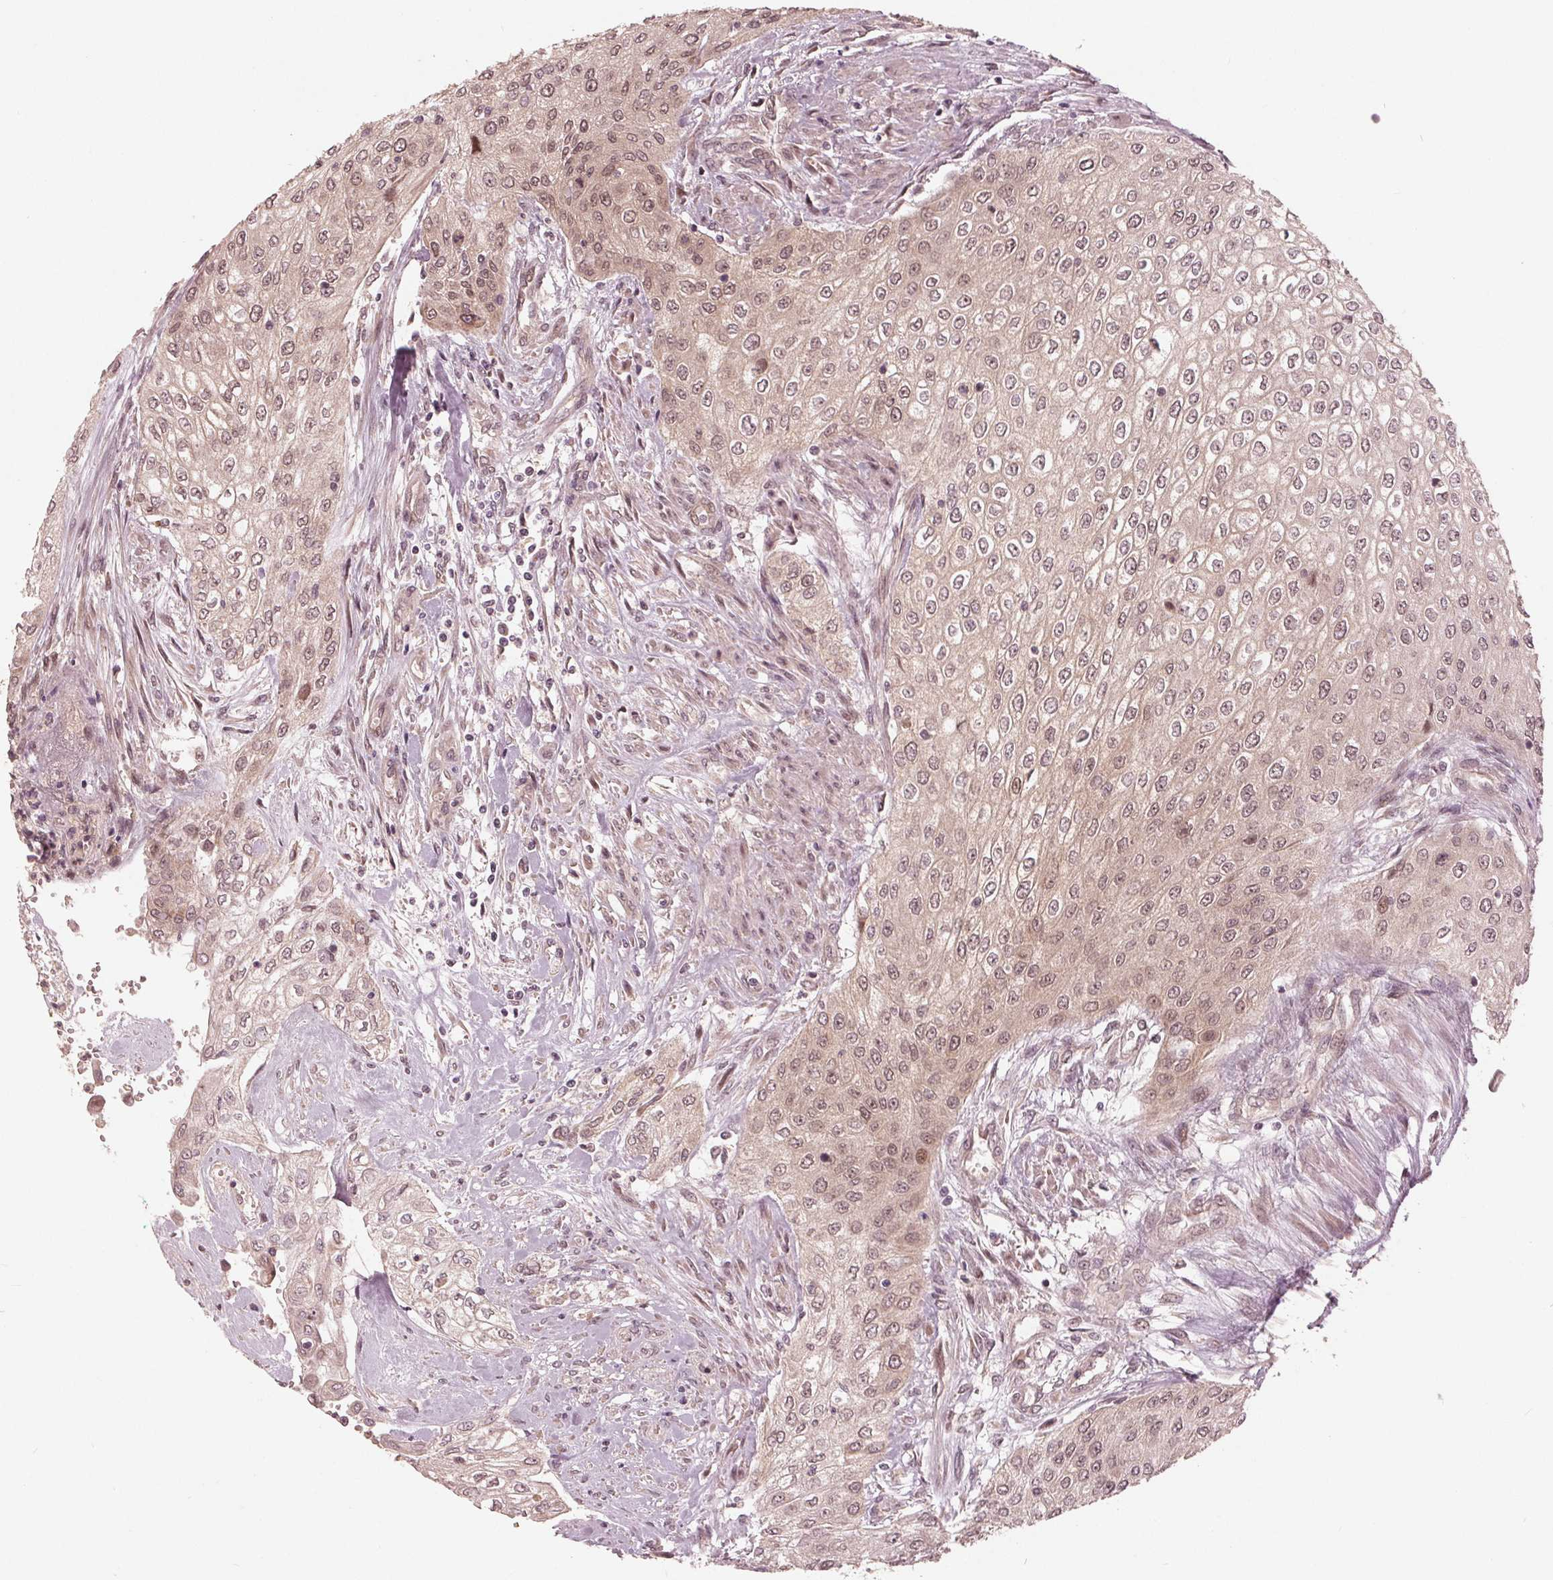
{"staining": {"intensity": "weak", "quantity": "25%-75%", "location": "cytoplasmic/membranous,nuclear"}, "tissue": "urothelial cancer", "cell_type": "Tumor cells", "image_type": "cancer", "snomed": [{"axis": "morphology", "description": "Urothelial carcinoma, High grade"}, {"axis": "topography", "description": "Urinary bladder"}], "caption": "Tumor cells show weak cytoplasmic/membranous and nuclear expression in about 25%-75% of cells in urothelial cancer. (DAB (3,3'-diaminobenzidine) IHC, brown staining for protein, blue staining for nuclei).", "gene": "ZNF471", "patient": {"sex": "male", "age": 62}}